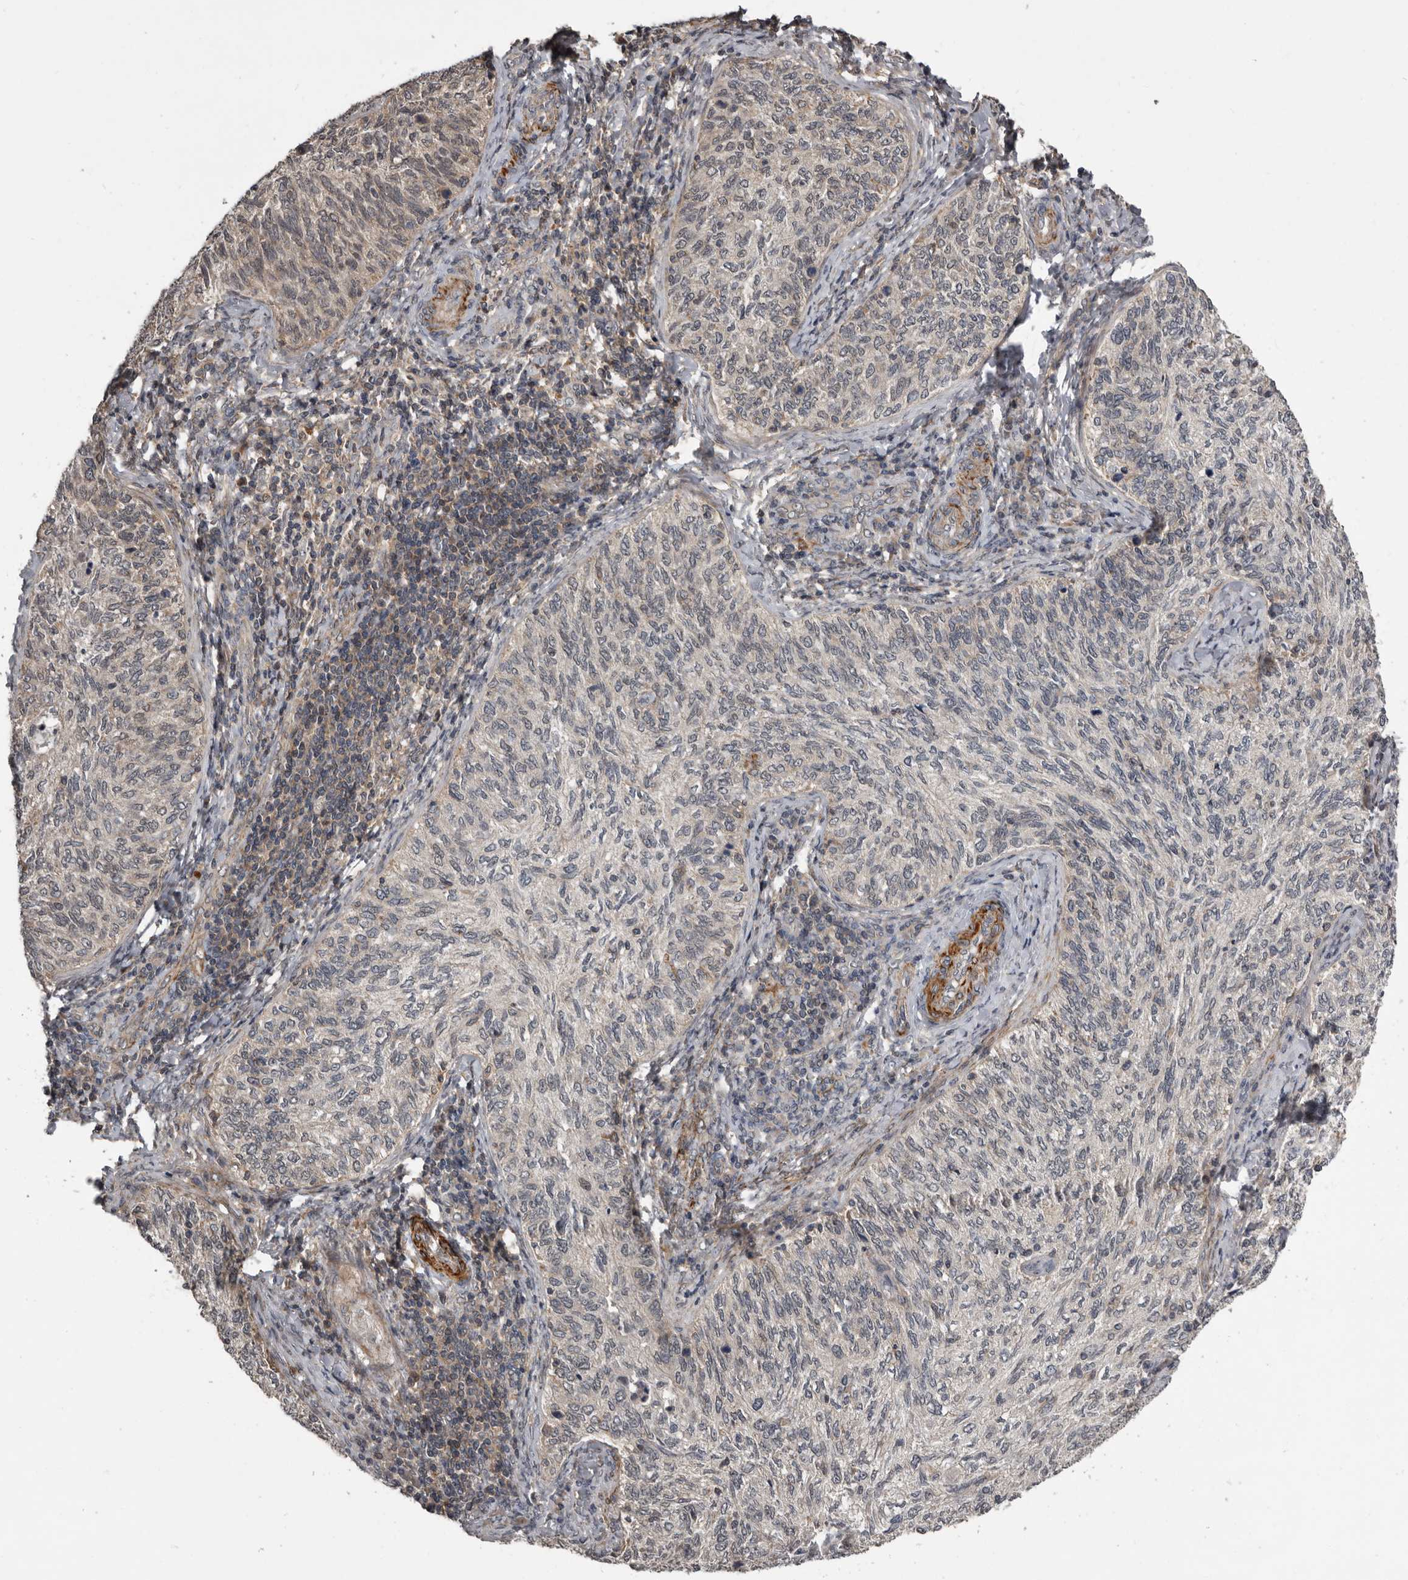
{"staining": {"intensity": "negative", "quantity": "none", "location": "none"}, "tissue": "cervical cancer", "cell_type": "Tumor cells", "image_type": "cancer", "snomed": [{"axis": "morphology", "description": "Squamous cell carcinoma, NOS"}, {"axis": "topography", "description": "Cervix"}], "caption": "Immunohistochemistry of squamous cell carcinoma (cervical) shows no expression in tumor cells. Nuclei are stained in blue.", "gene": "FGFR4", "patient": {"sex": "female", "age": 30}}